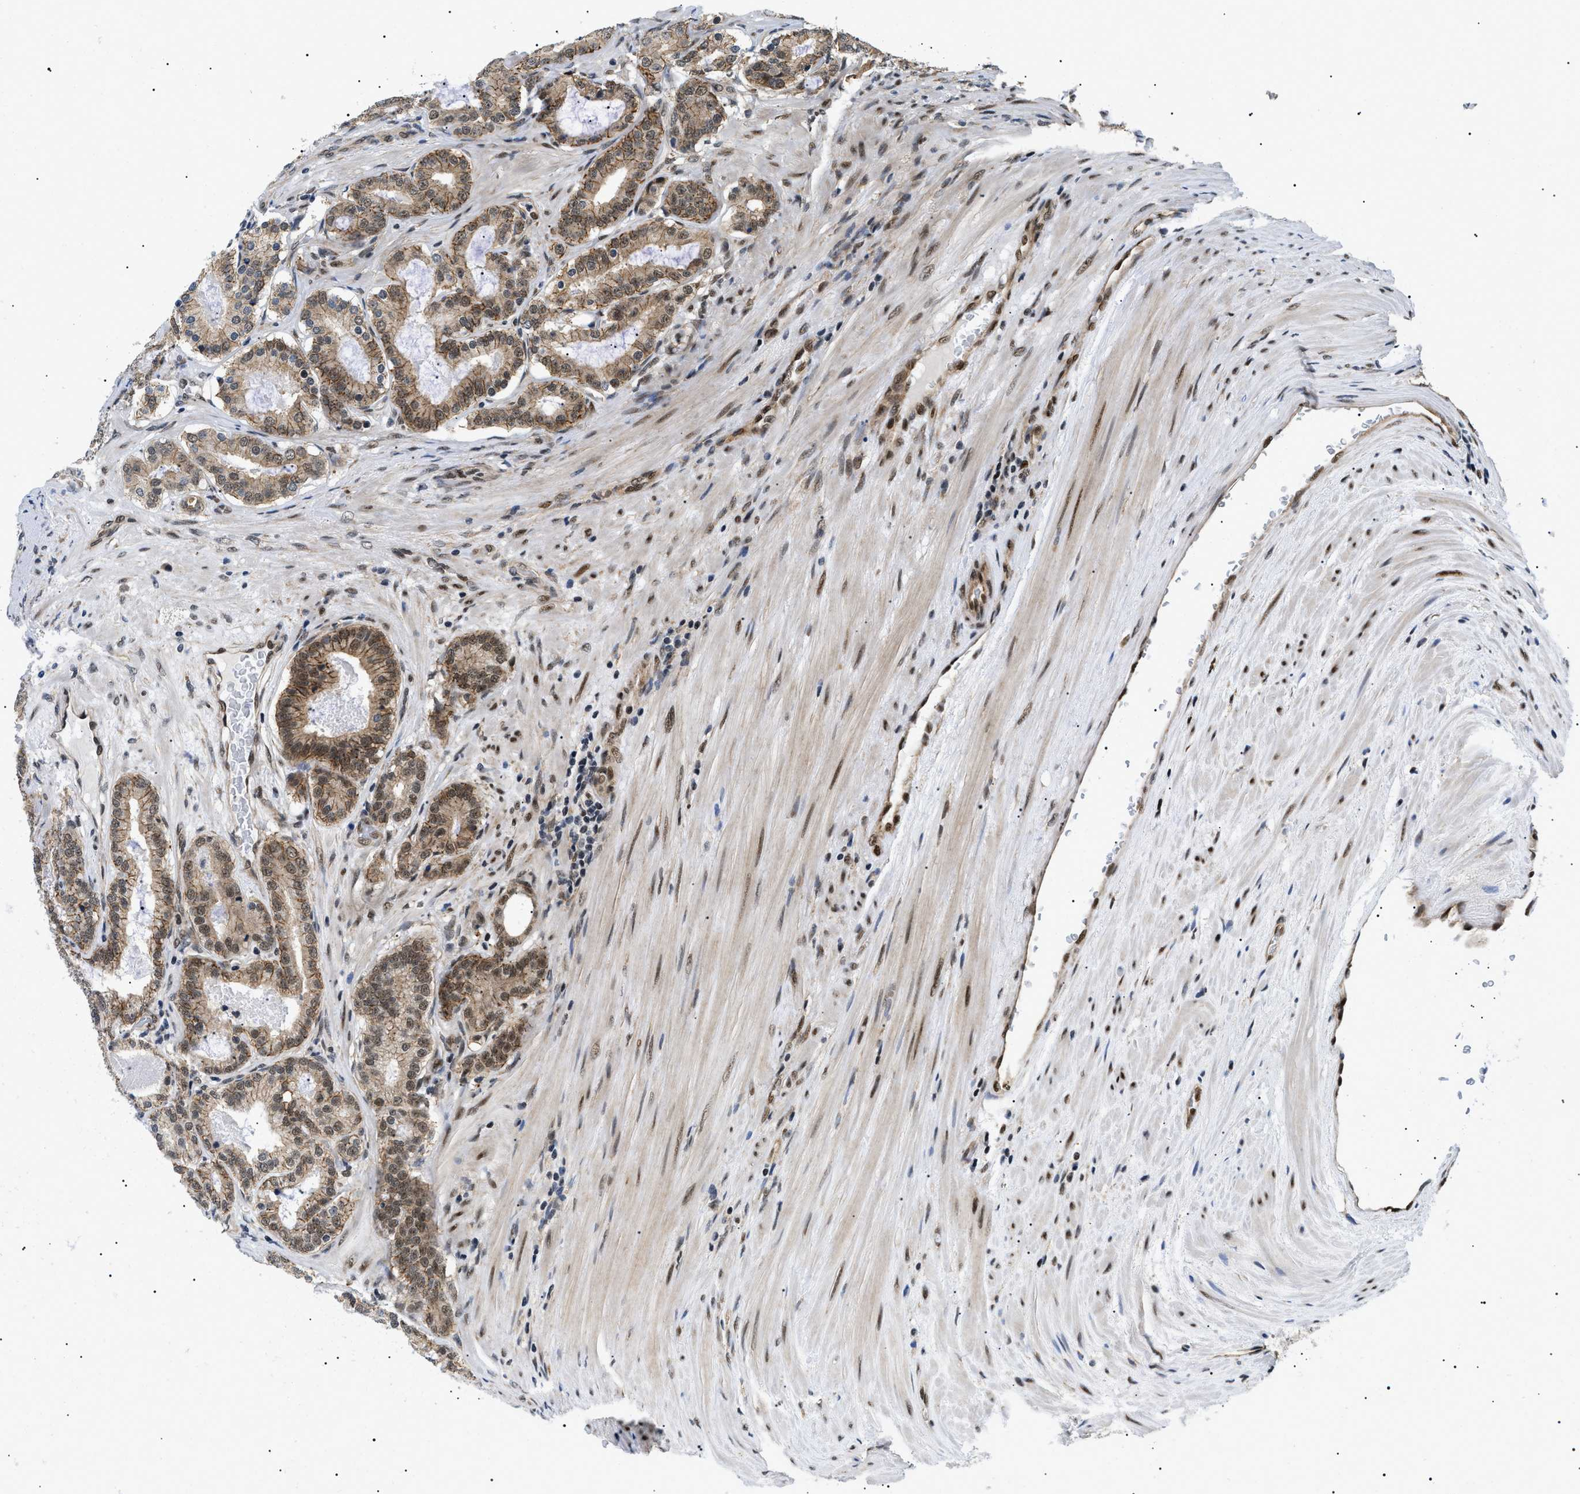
{"staining": {"intensity": "moderate", "quantity": ">75%", "location": "cytoplasmic/membranous,nuclear"}, "tissue": "prostate cancer", "cell_type": "Tumor cells", "image_type": "cancer", "snomed": [{"axis": "morphology", "description": "Adenocarcinoma, High grade"}, {"axis": "topography", "description": "Prostate"}], "caption": "High-magnification brightfield microscopy of prostate high-grade adenocarcinoma stained with DAB (brown) and counterstained with hematoxylin (blue). tumor cells exhibit moderate cytoplasmic/membranous and nuclear positivity is identified in about>75% of cells.", "gene": "CWC25", "patient": {"sex": "male", "age": 60}}